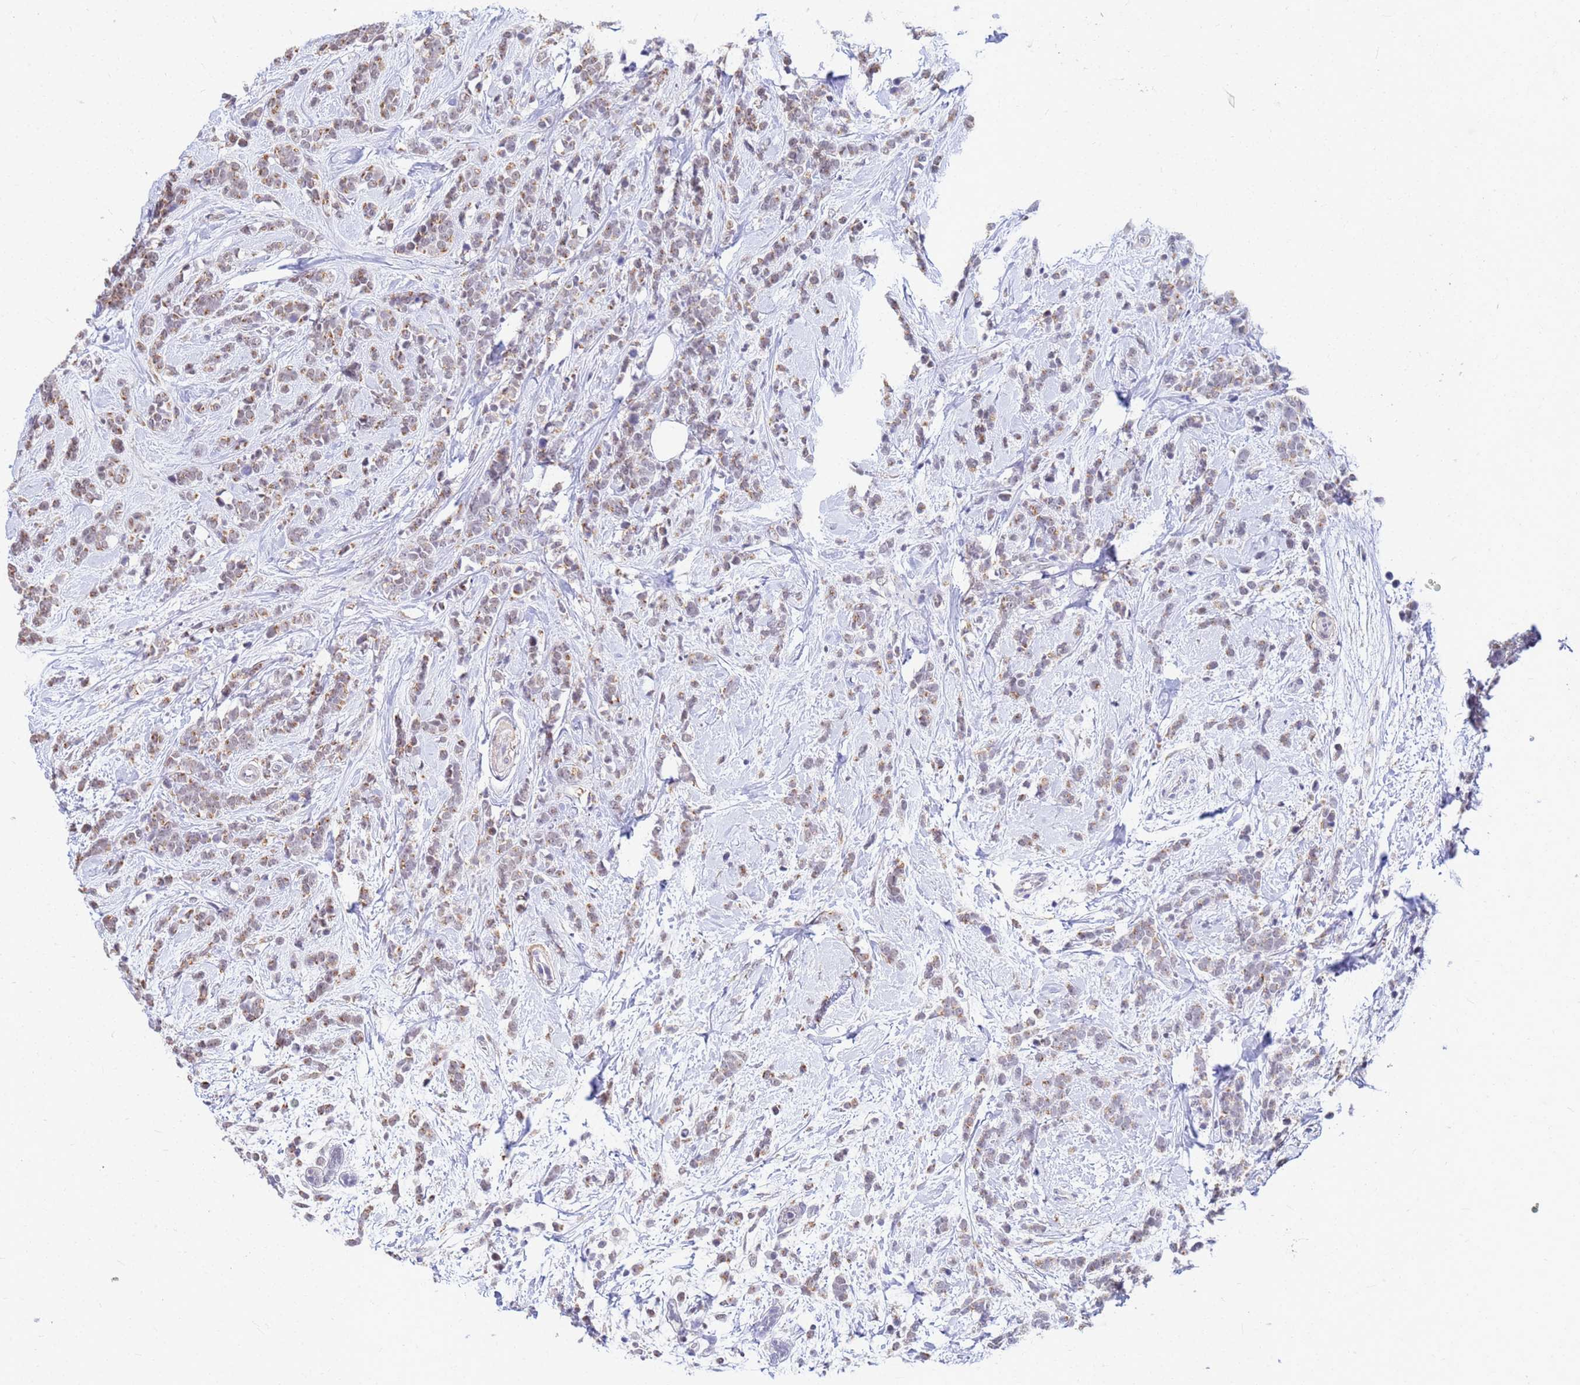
{"staining": {"intensity": "moderate", "quantity": "25%-75%", "location": "cytoplasmic/membranous"}, "tissue": "breast cancer", "cell_type": "Tumor cells", "image_type": "cancer", "snomed": [{"axis": "morphology", "description": "Lobular carcinoma"}, {"axis": "topography", "description": "Breast"}], "caption": "Brown immunohistochemical staining in breast cancer (lobular carcinoma) exhibits moderate cytoplasmic/membranous positivity in approximately 25%-75% of tumor cells.", "gene": "NCBP2", "patient": {"sex": "female", "age": 58}}